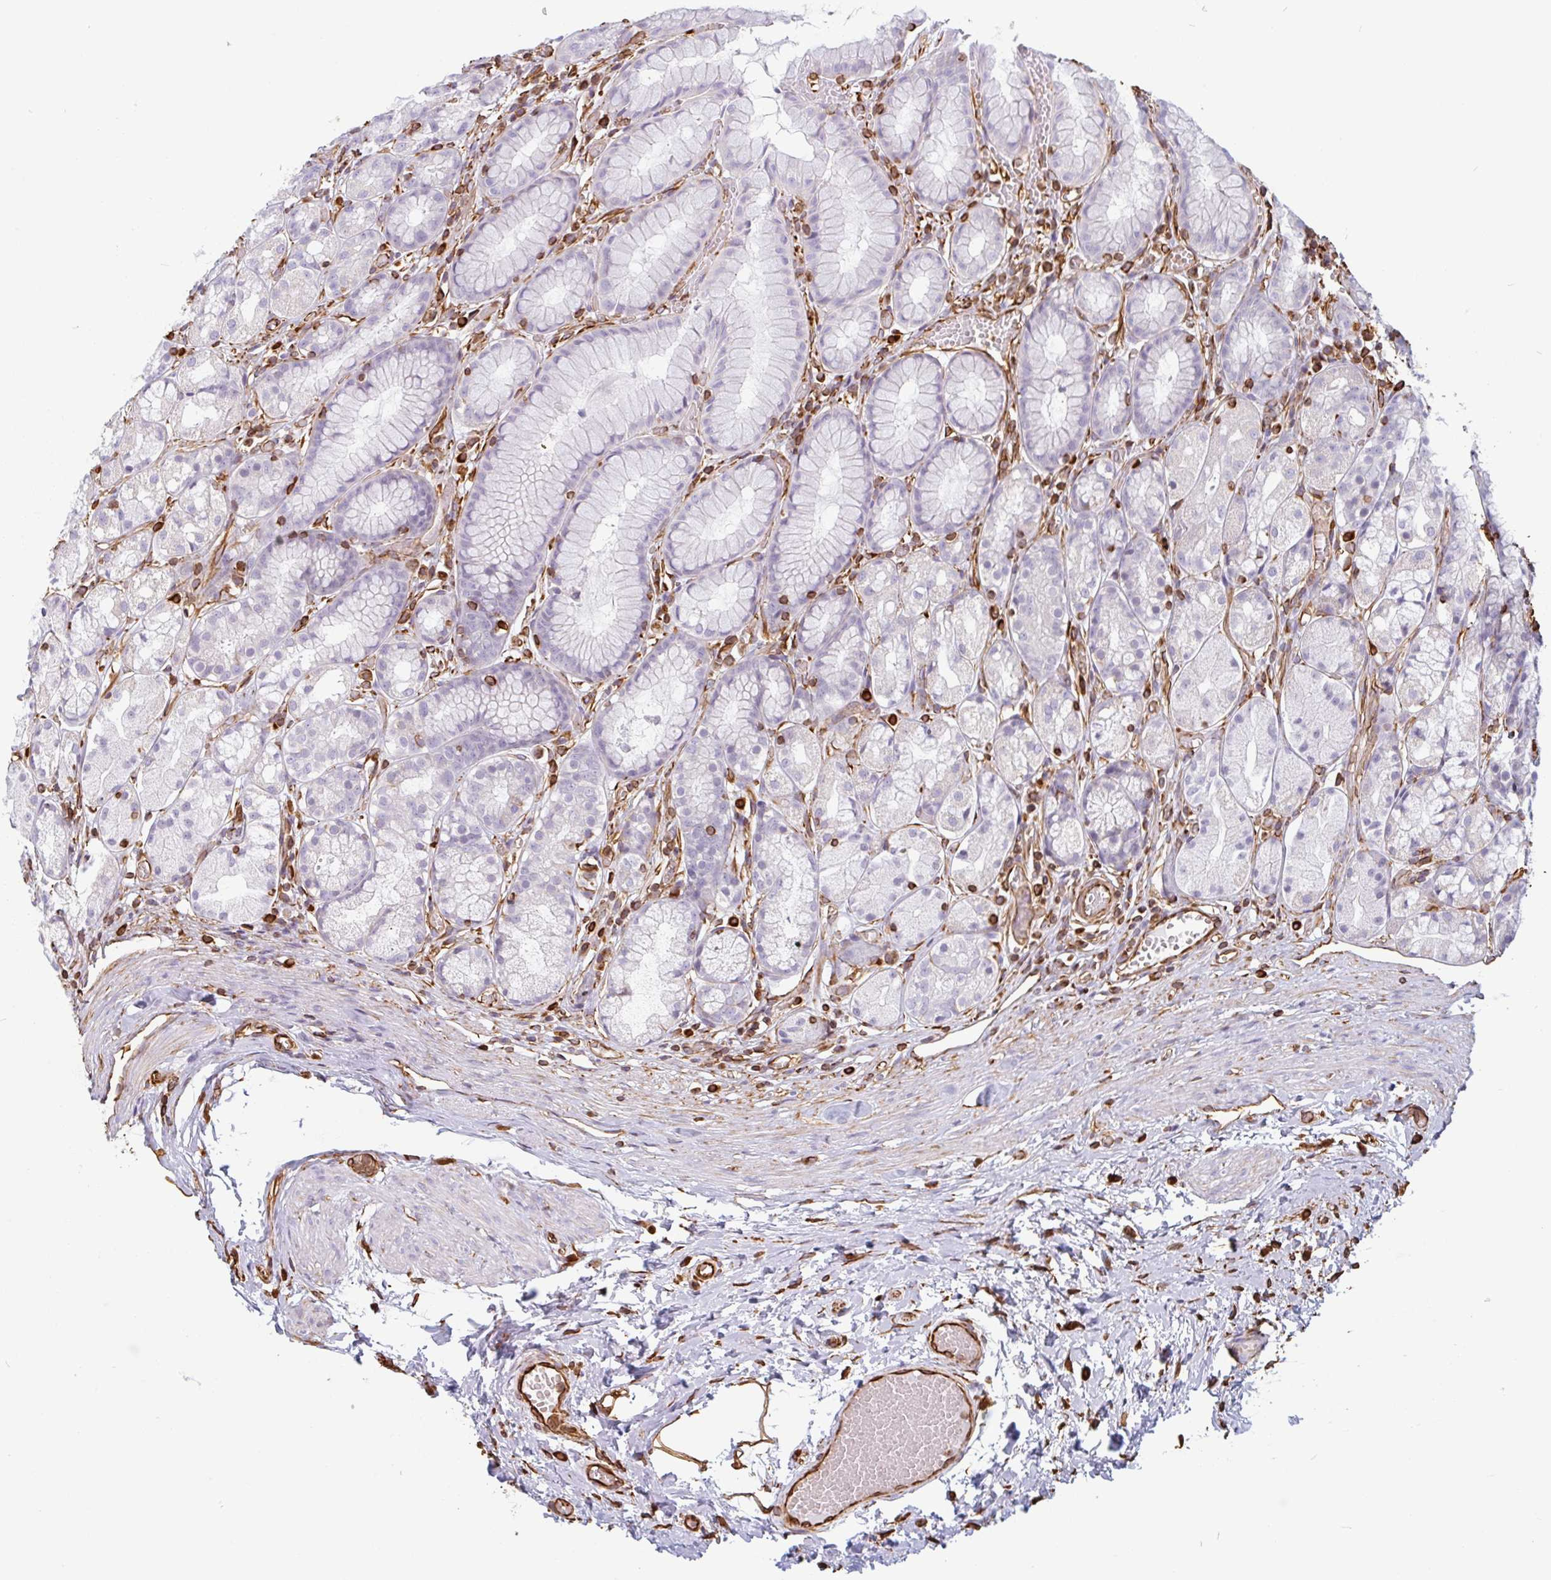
{"staining": {"intensity": "negative", "quantity": "none", "location": "none"}, "tissue": "stomach", "cell_type": "Glandular cells", "image_type": "normal", "snomed": [{"axis": "morphology", "description": "Normal tissue, NOS"}, {"axis": "topography", "description": "Smooth muscle"}, {"axis": "topography", "description": "Stomach"}], "caption": "This is a image of immunohistochemistry (IHC) staining of normal stomach, which shows no staining in glandular cells.", "gene": "PPFIA1", "patient": {"sex": "male", "age": 70}}